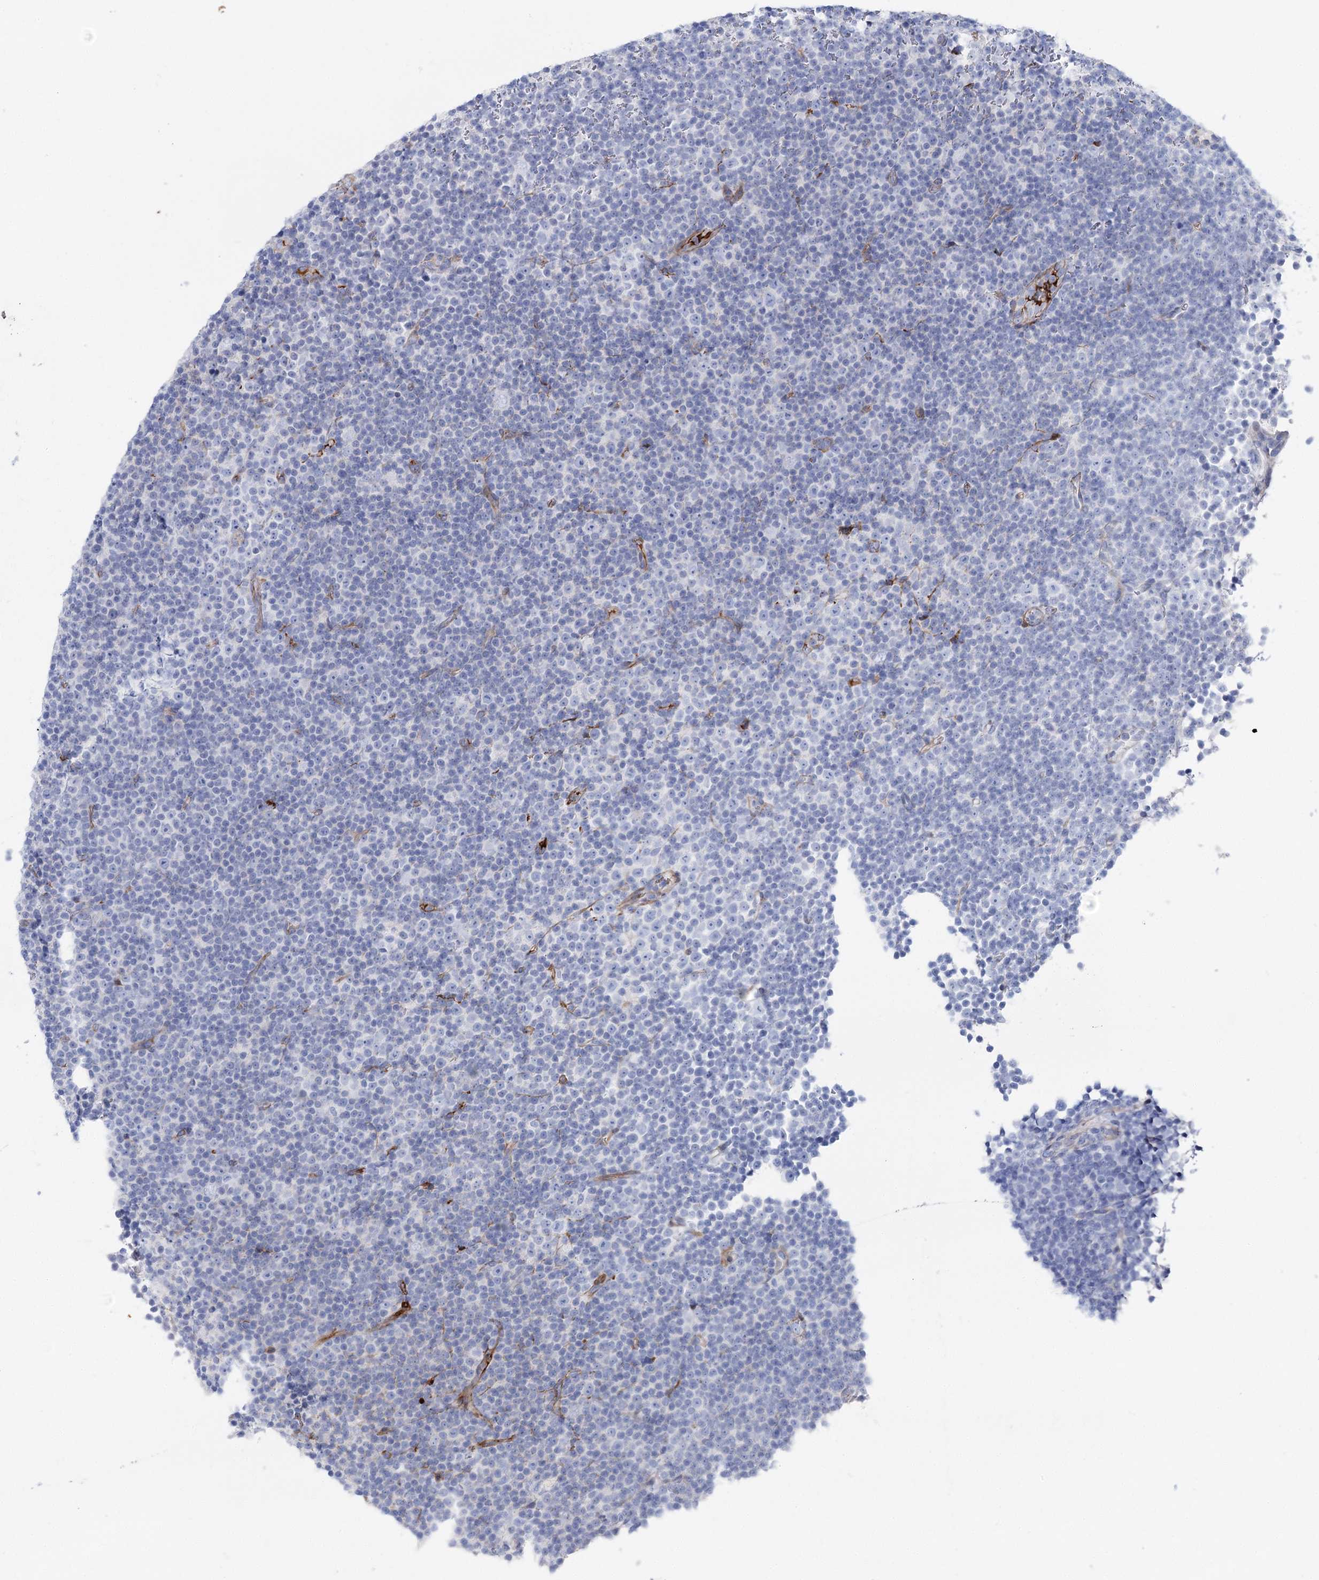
{"staining": {"intensity": "negative", "quantity": "none", "location": "none"}, "tissue": "lymphoma", "cell_type": "Tumor cells", "image_type": "cancer", "snomed": [{"axis": "morphology", "description": "Malignant lymphoma, non-Hodgkin's type, Low grade"}, {"axis": "topography", "description": "Lymph node"}], "caption": "An image of malignant lymphoma, non-Hodgkin's type (low-grade) stained for a protein reveals no brown staining in tumor cells.", "gene": "ANKRD23", "patient": {"sex": "female", "age": 67}}